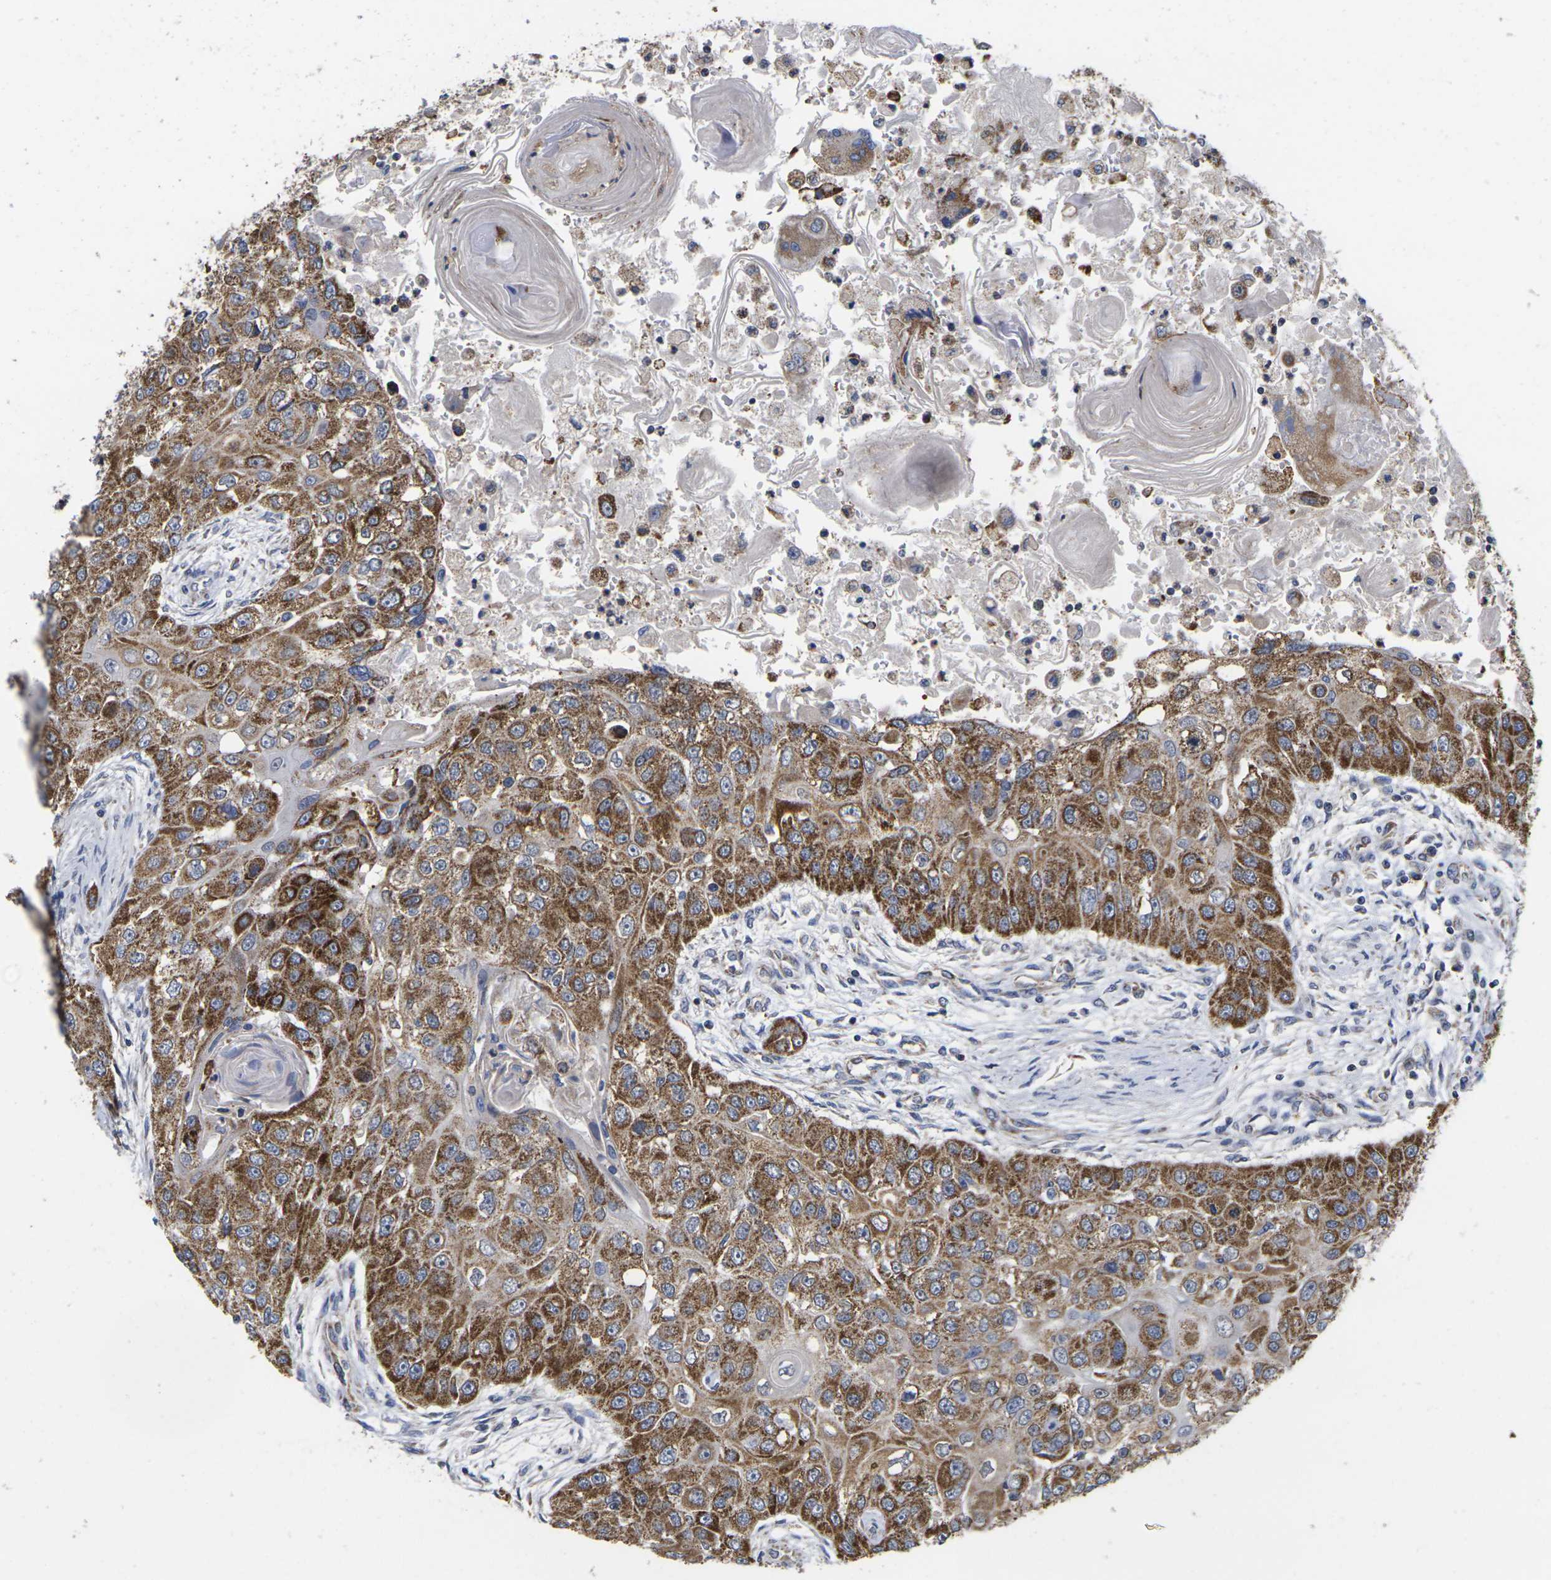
{"staining": {"intensity": "strong", "quantity": ">75%", "location": "cytoplasmic/membranous"}, "tissue": "head and neck cancer", "cell_type": "Tumor cells", "image_type": "cancer", "snomed": [{"axis": "morphology", "description": "Normal tissue, NOS"}, {"axis": "morphology", "description": "Squamous cell carcinoma, NOS"}, {"axis": "topography", "description": "Skeletal muscle"}, {"axis": "topography", "description": "Head-Neck"}], "caption": "Immunohistochemistry (DAB) staining of head and neck cancer (squamous cell carcinoma) demonstrates strong cytoplasmic/membranous protein expression in approximately >75% of tumor cells.", "gene": "P2RY11", "patient": {"sex": "male", "age": 51}}